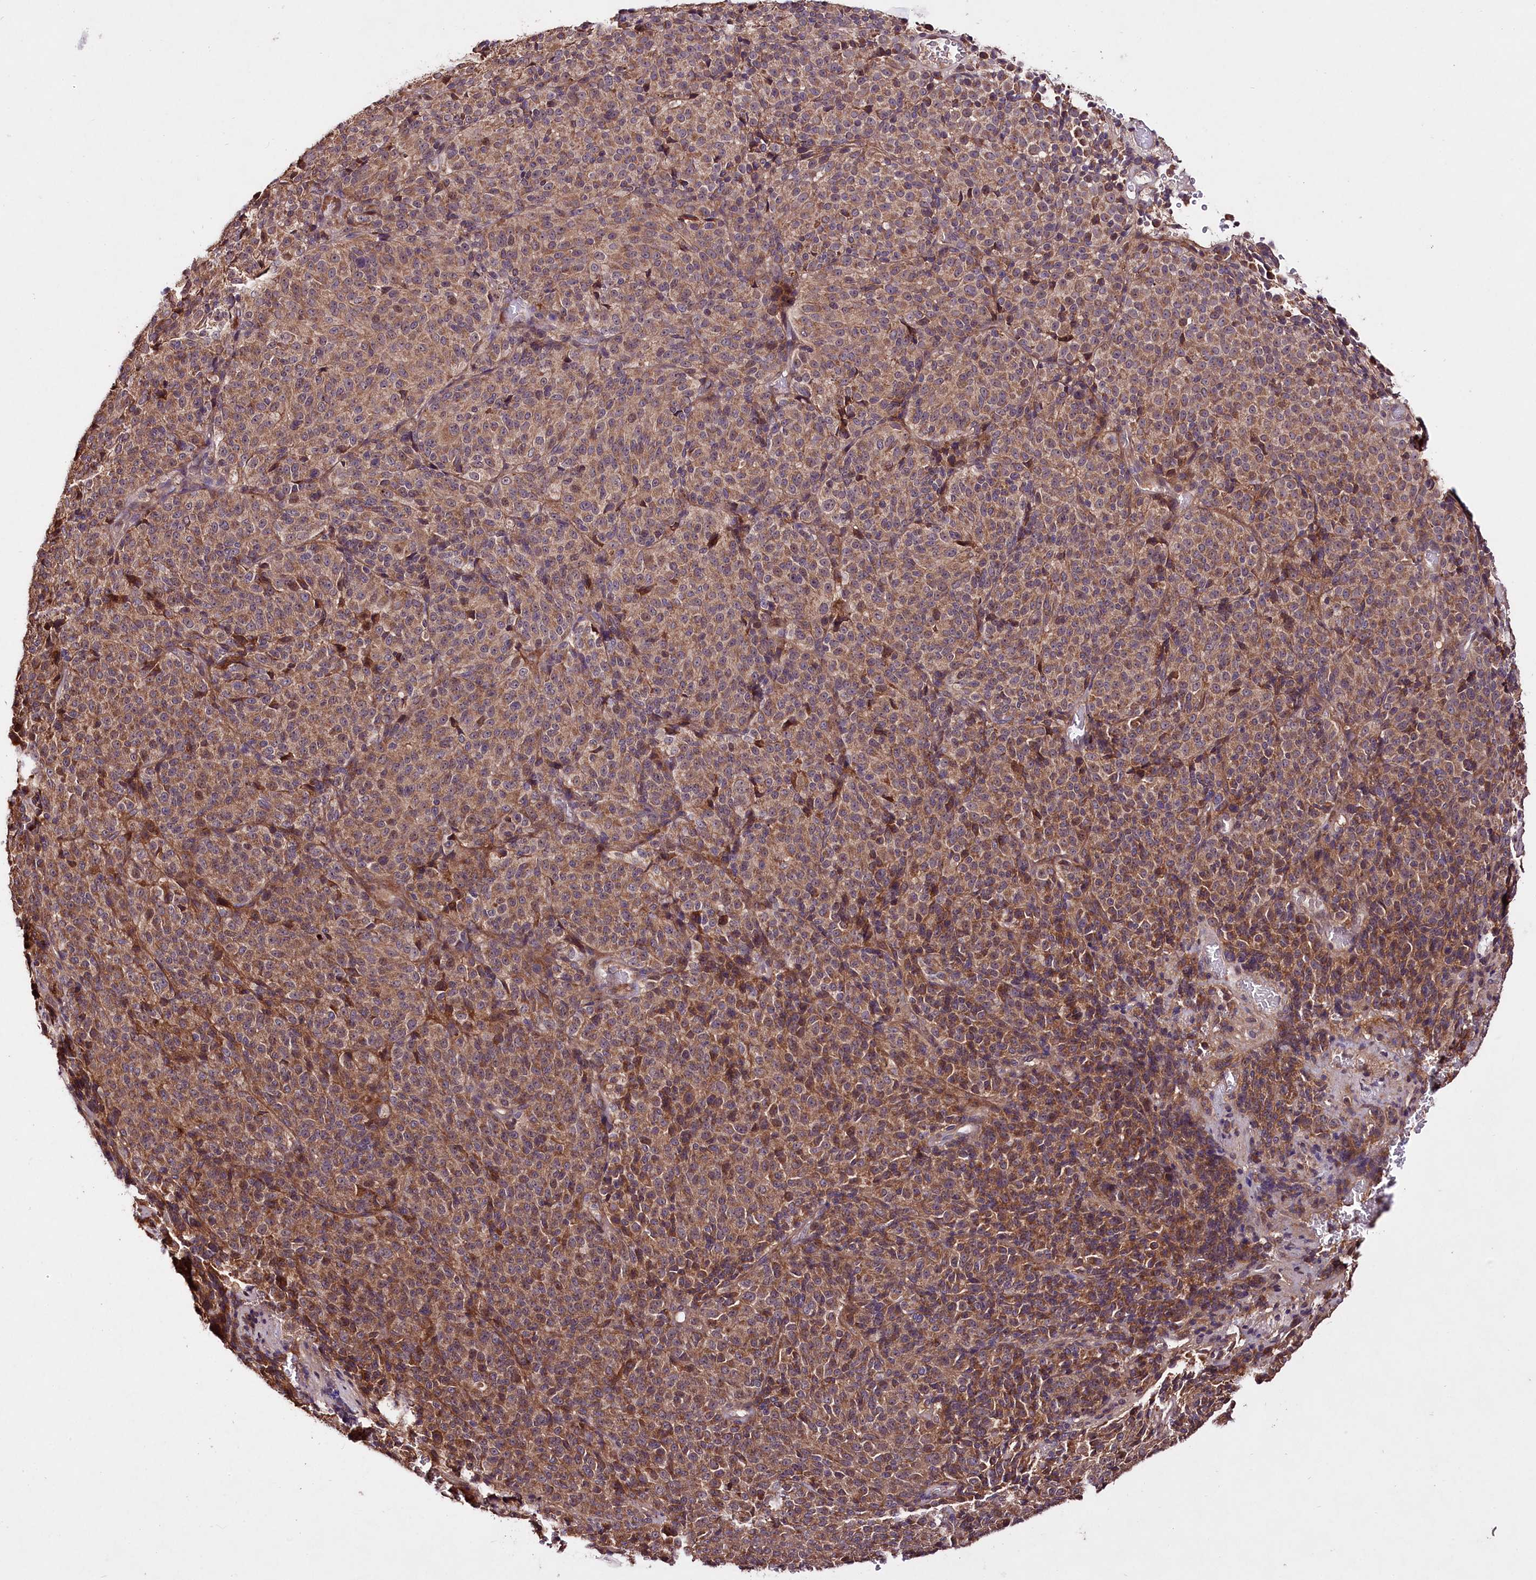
{"staining": {"intensity": "moderate", "quantity": ">75%", "location": "cytoplasmic/membranous"}, "tissue": "melanoma", "cell_type": "Tumor cells", "image_type": "cancer", "snomed": [{"axis": "morphology", "description": "Malignant melanoma, Metastatic site"}, {"axis": "topography", "description": "Brain"}], "caption": "Immunohistochemical staining of melanoma demonstrates medium levels of moderate cytoplasmic/membranous protein positivity in approximately >75% of tumor cells. The protein of interest is shown in brown color, while the nuclei are stained blue.", "gene": "TNPO3", "patient": {"sex": "female", "age": 56}}